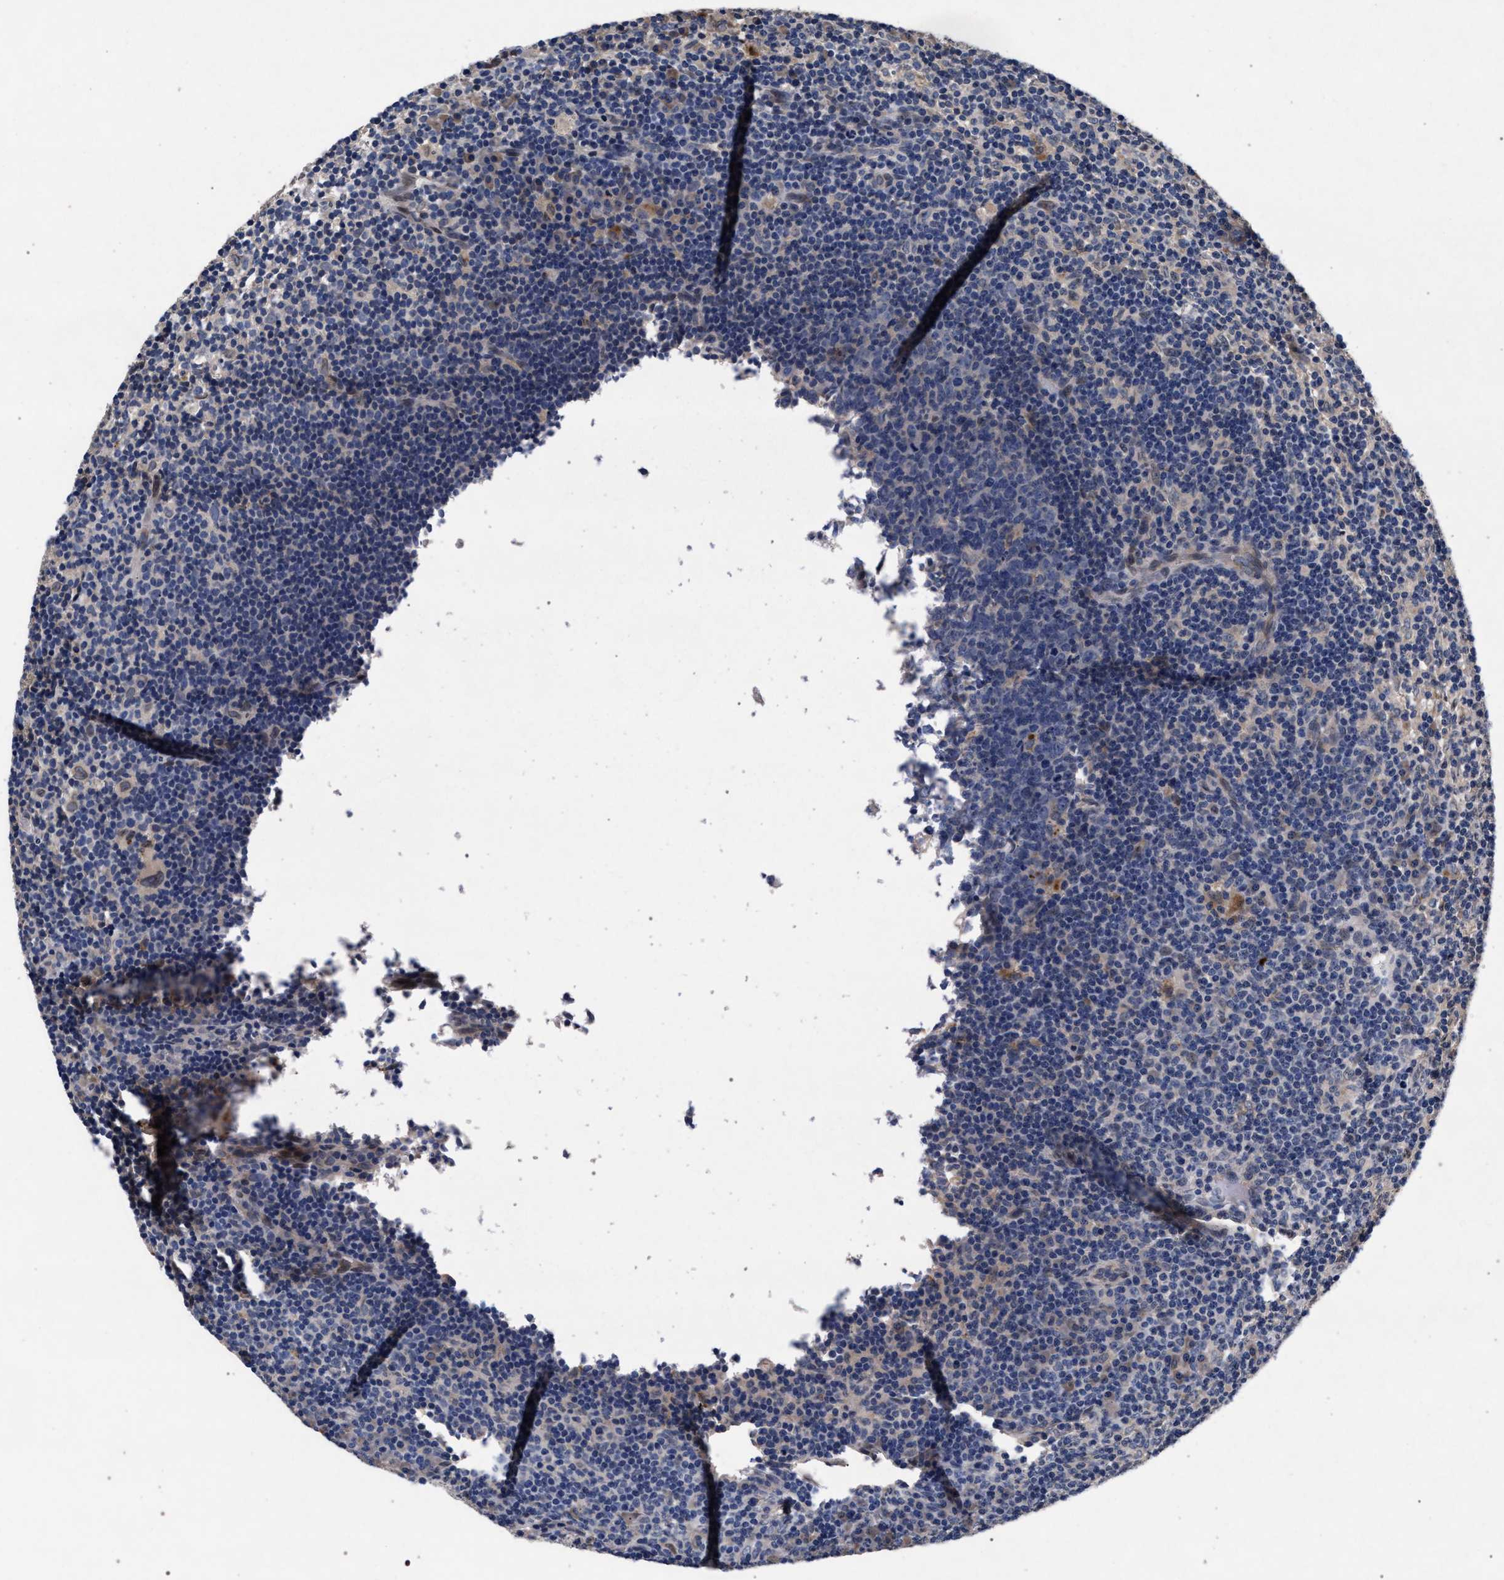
{"staining": {"intensity": "negative", "quantity": "none", "location": "none"}, "tissue": "lymph node", "cell_type": "Germinal center cells", "image_type": "normal", "snomed": [{"axis": "morphology", "description": "Normal tissue, NOS"}, {"axis": "morphology", "description": "Inflammation, NOS"}, {"axis": "topography", "description": "Lymph node"}], "caption": "IHC image of unremarkable human lymph node stained for a protein (brown), which shows no staining in germinal center cells.", "gene": "NEK7", "patient": {"sex": "male", "age": 55}}